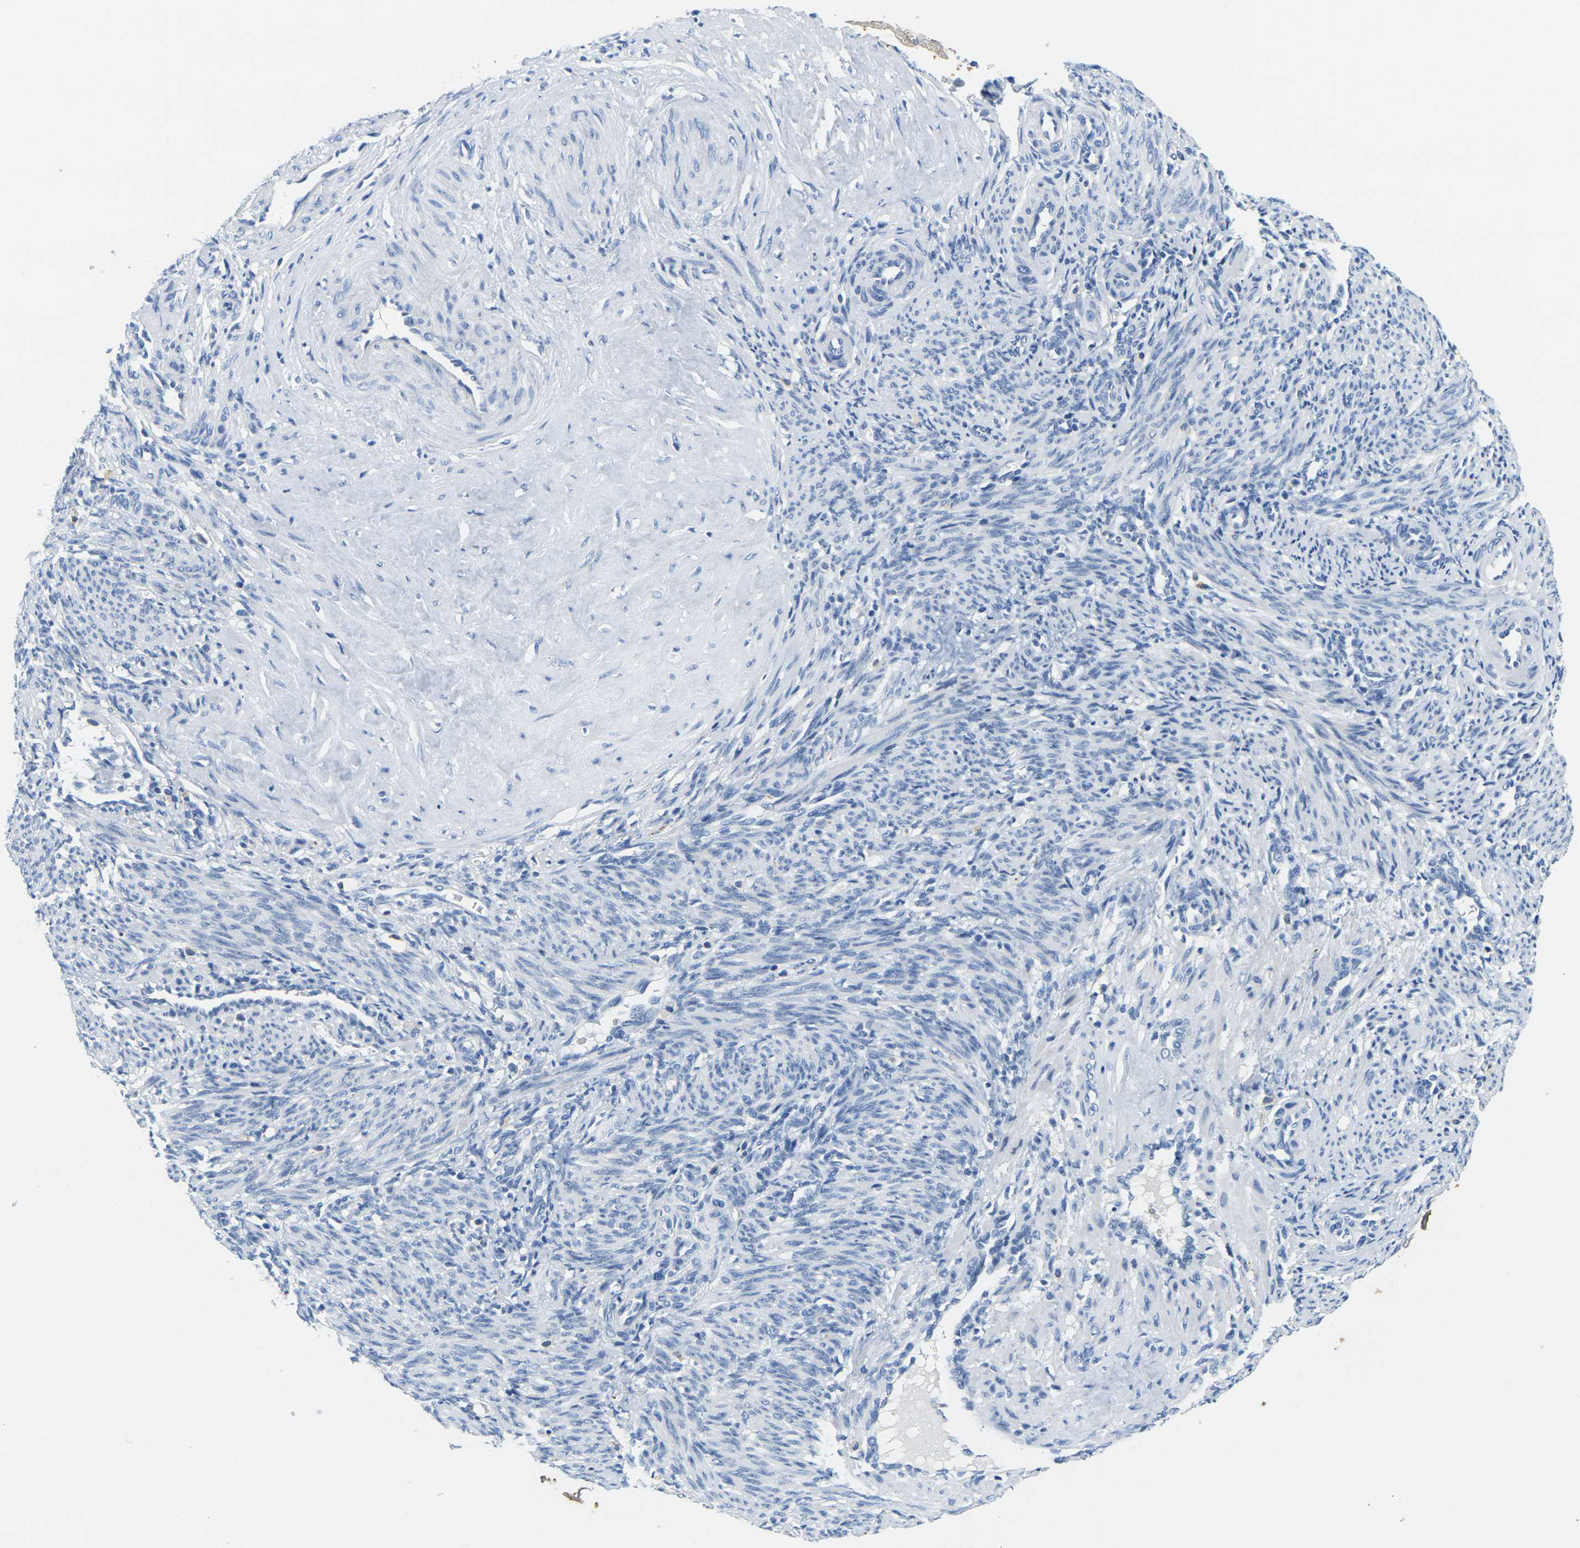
{"staining": {"intensity": "negative", "quantity": "none", "location": "none"}, "tissue": "smooth muscle", "cell_type": "Smooth muscle cells", "image_type": "normal", "snomed": [{"axis": "morphology", "description": "Normal tissue, NOS"}, {"axis": "topography", "description": "Endometrium"}], "caption": "A high-resolution micrograph shows immunohistochemistry (IHC) staining of unremarkable smooth muscle, which reveals no significant staining in smooth muscle cells. Nuclei are stained in blue.", "gene": "FAM3D", "patient": {"sex": "female", "age": 33}}